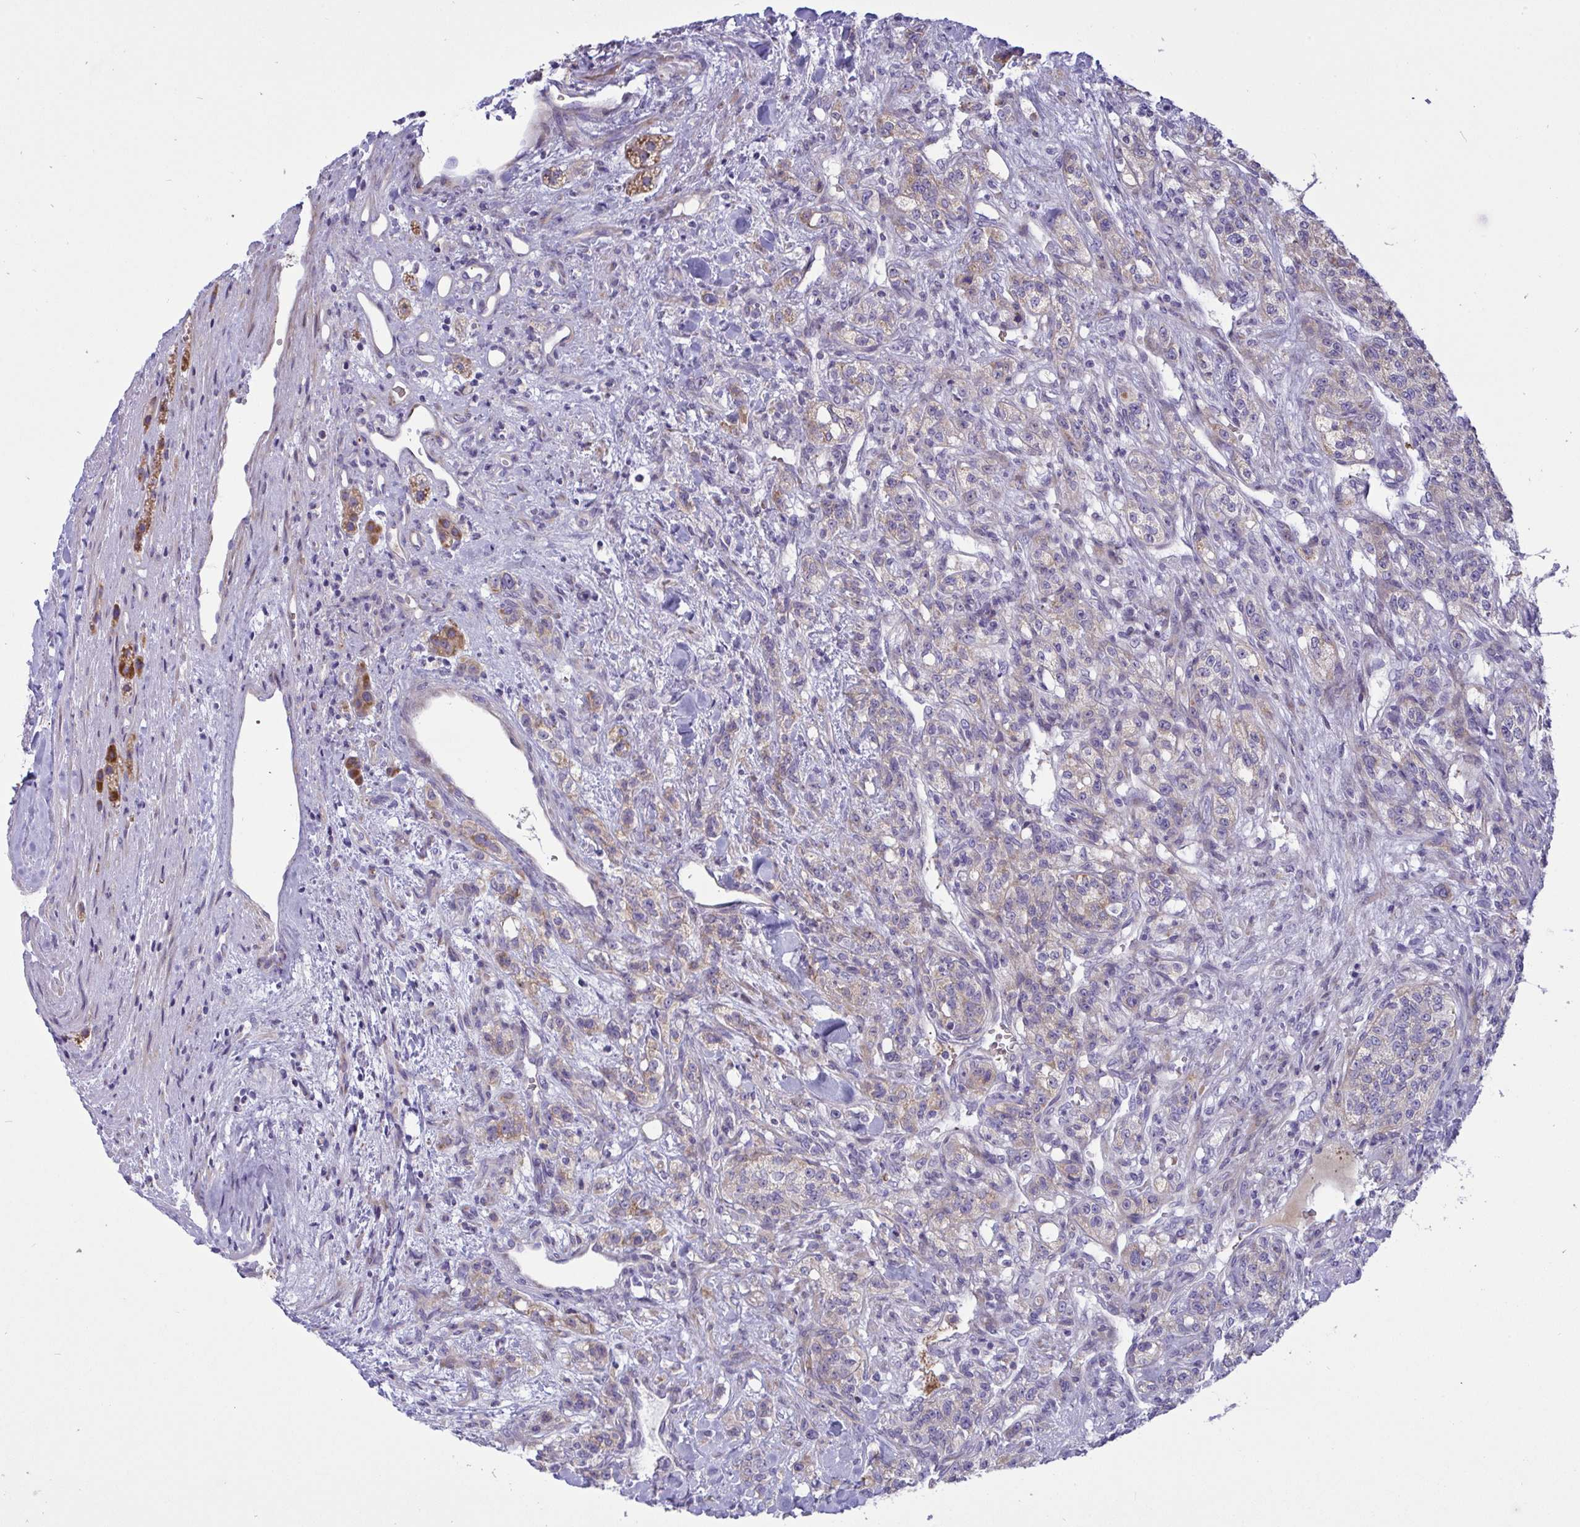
{"staining": {"intensity": "weak", "quantity": "25%-75%", "location": "cytoplasmic/membranous"}, "tissue": "renal cancer", "cell_type": "Tumor cells", "image_type": "cancer", "snomed": [{"axis": "morphology", "description": "Adenocarcinoma, NOS"}, {"axis": "topography", "description": "Kidney"}], "caption": "Immunohistochemical staining of renal cancer displays weak cytoplasmic/membranous protein positivity in about 25%-75% of tumor cells.", "gene": "NTN1", "patient": {"sex": "female", "age": 63}}